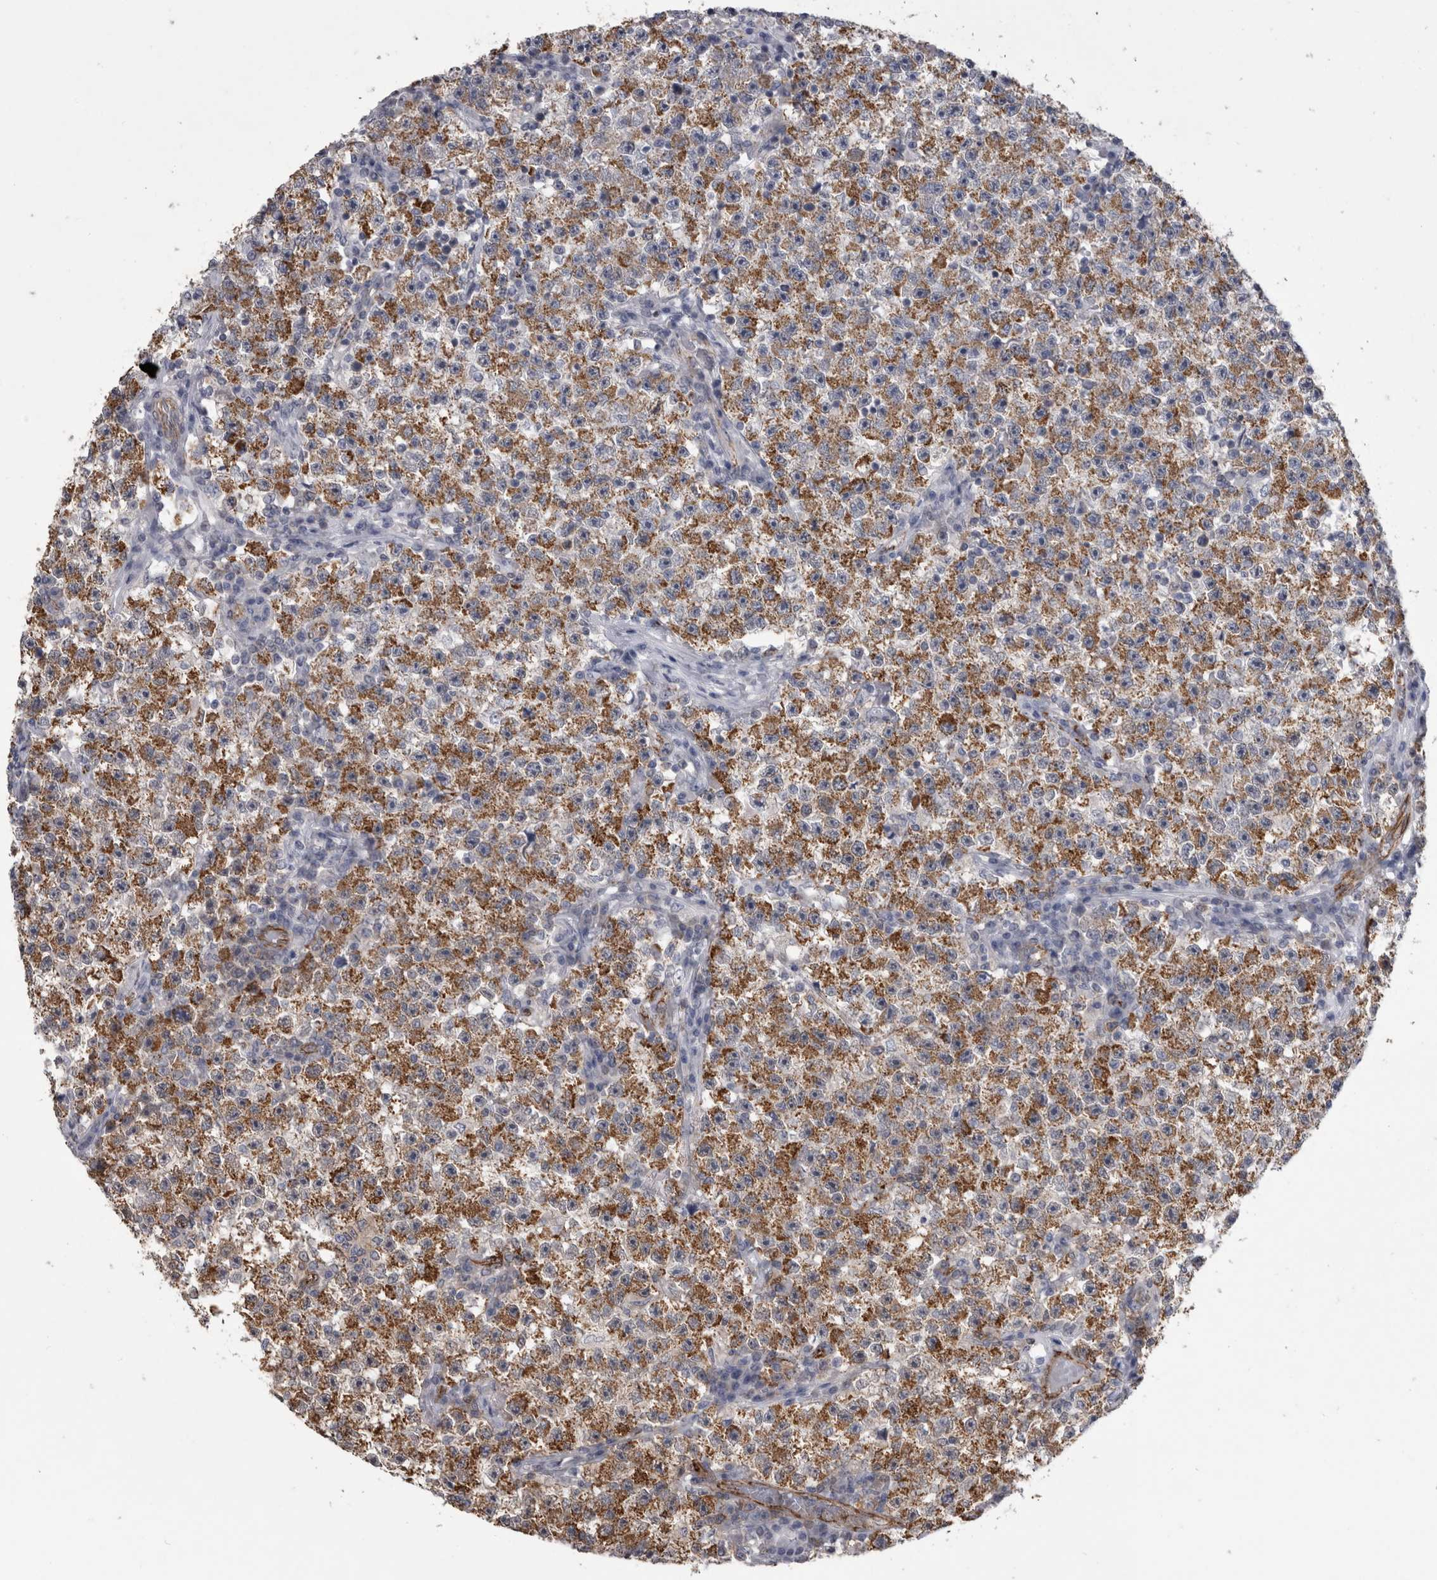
{"staining": {"intensity": "moderate", "quantity": ">75%", "location": "cytoplasmic/membranous"}, "tissue": "testis cancer", "cell_type": "Tumor cells", "image_type": "cancer", "snomed": [{"axis": "morphology", "description": "Seminoma, NOS"}, {"axis": "topography", "description": "Testis"}], "caption": "DAB (3,3'-diaminobenzidine) immunohistochemical staining of testis cancer (seminoma) reveals moderate cytoplasmic/membranous protein expression in approximately >75% of tumor cells.", "gene": "ACOT7", "patient": {"sex": "male", "age": 22}}